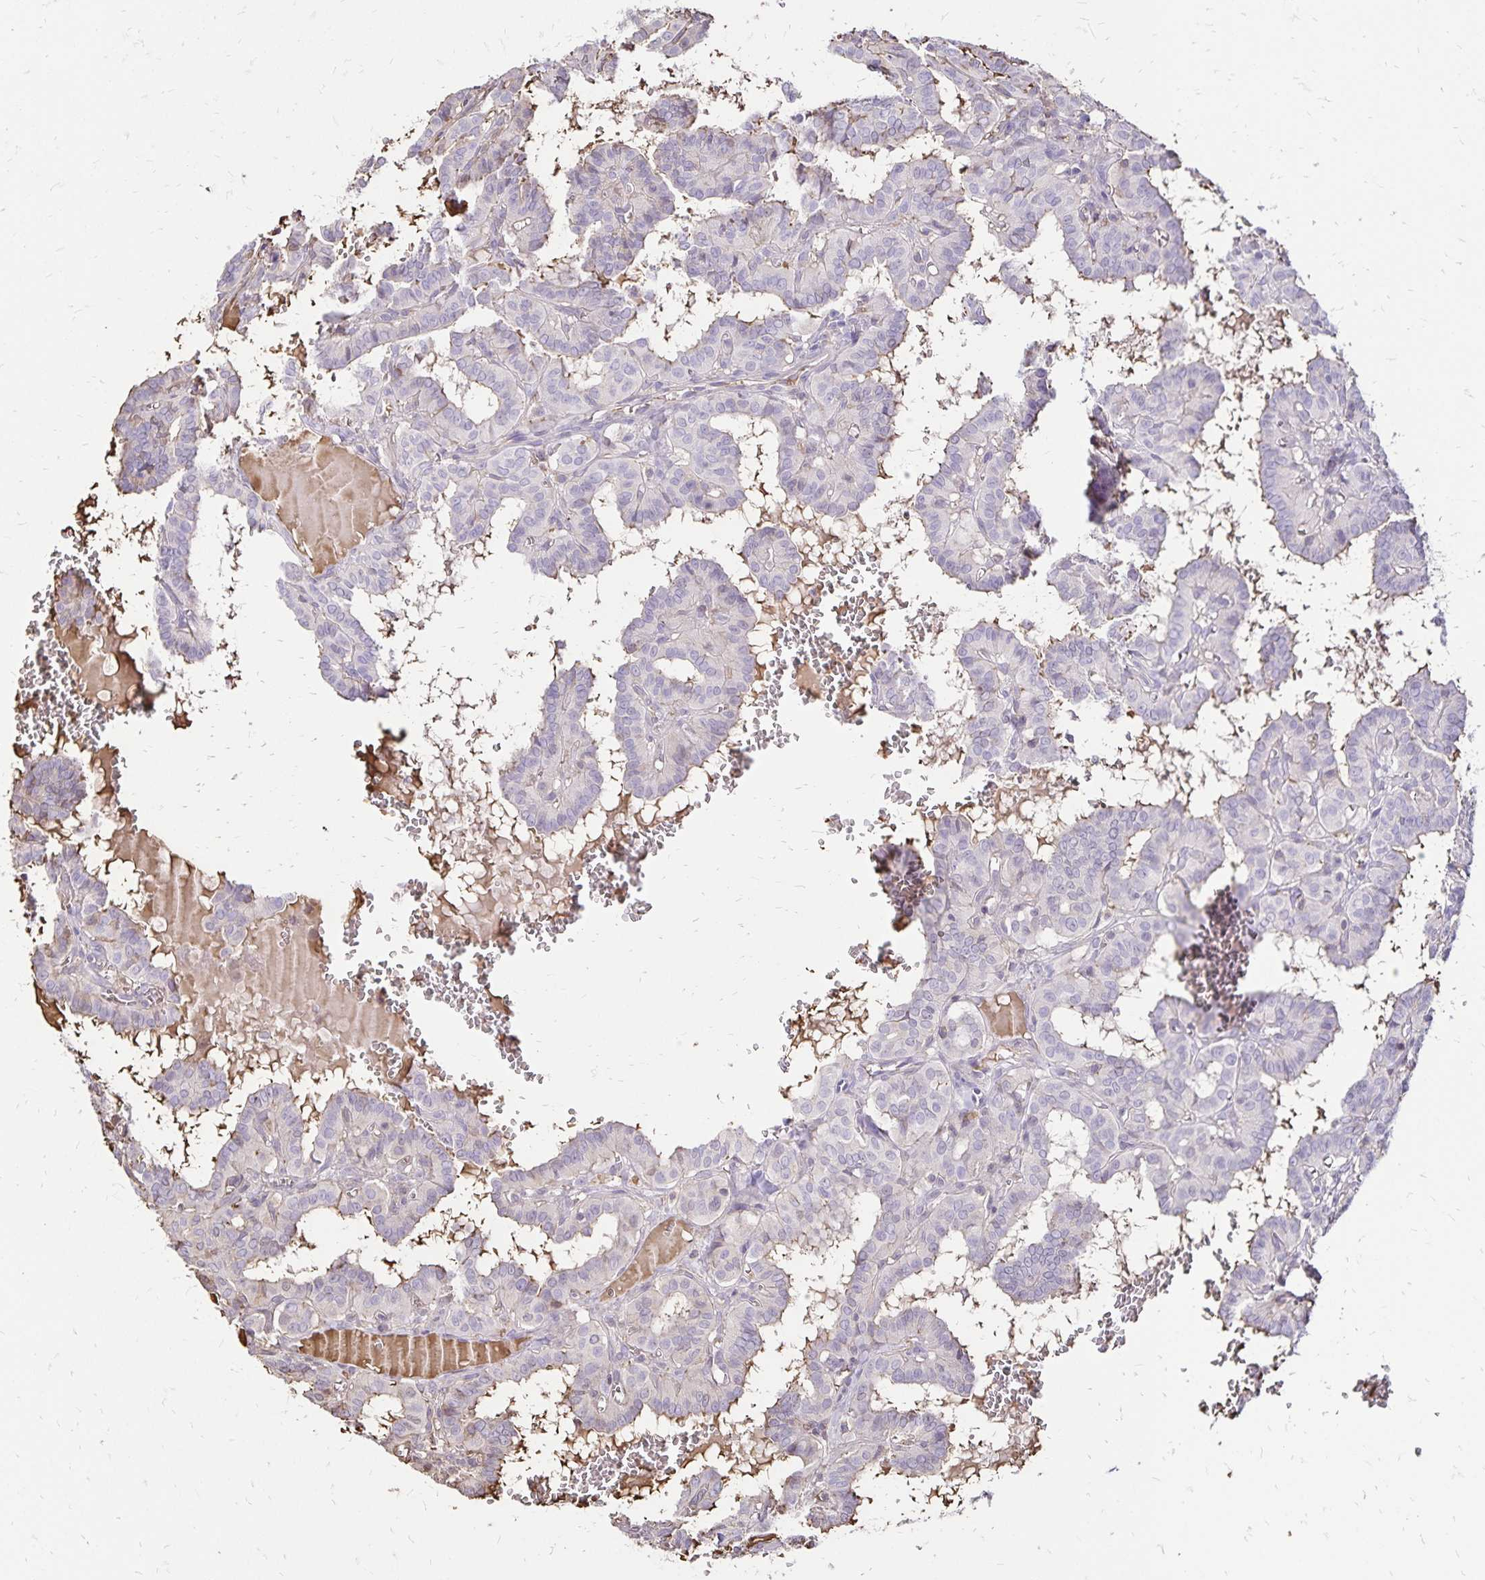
{"staining": {"intensity": "negative", "quantity": "none", "location": "none"}, "tissue": "thyroid cancer", "cell_type": "Tumor cells", "image_type": "cancer", "snomed": [{"axis": "morphology", "description": "Papillary adenocarcinoma, NOS"}, {"axis": "topography", "description": "Thyroid gland"}], "caption": "Tumor cells are negative for protein expression in human thyroid cancer. (DAB (3,3'-diaminobenzidine) immunohistochemistry, high magnification).", "gene": "KISS1", "patient": {"sex": "female", "age": 21}}